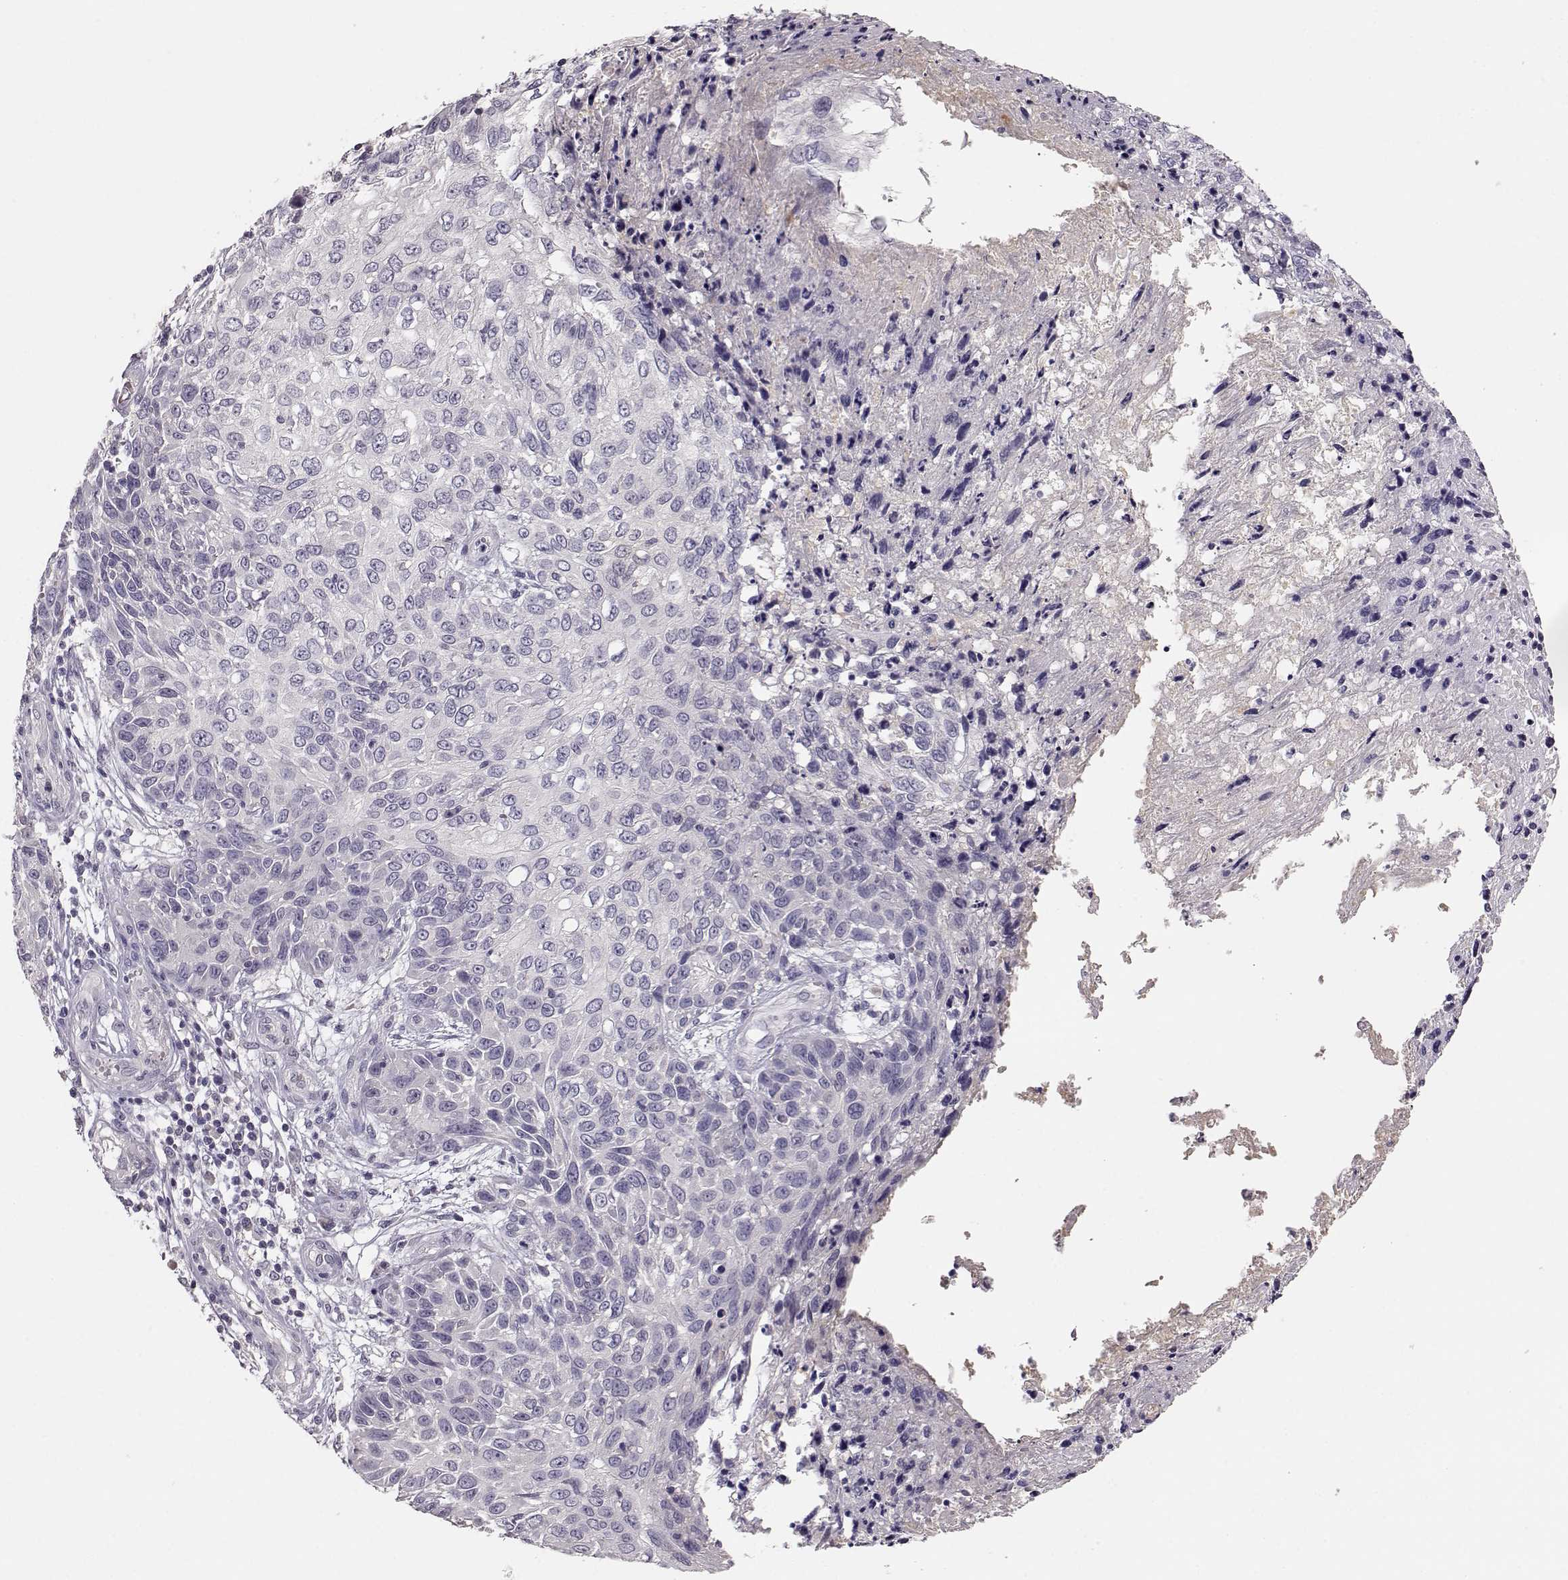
{"staining": {"intensity": "negative", "quantity": "none", "location": "none"}, "tissue": "skin cancer", "cell_type": "Tumor cells", "image_type": "cancer", "snomed": [{"axis": "morphology", "description": "Squamous cell carcinoma, NOS"}, {"axis": "topography", "description": "Skin"}], "caption": "Tumor cells show no significant staining in skin squamous cell carcinoma. (DAB (3,3'-diaminobenzidine) immunohistochemistry (IHC) visualized using brightfield microscopy, high magnification).", "gene": "BFSP2", "patient": {"sex": "male", "age": 92}}